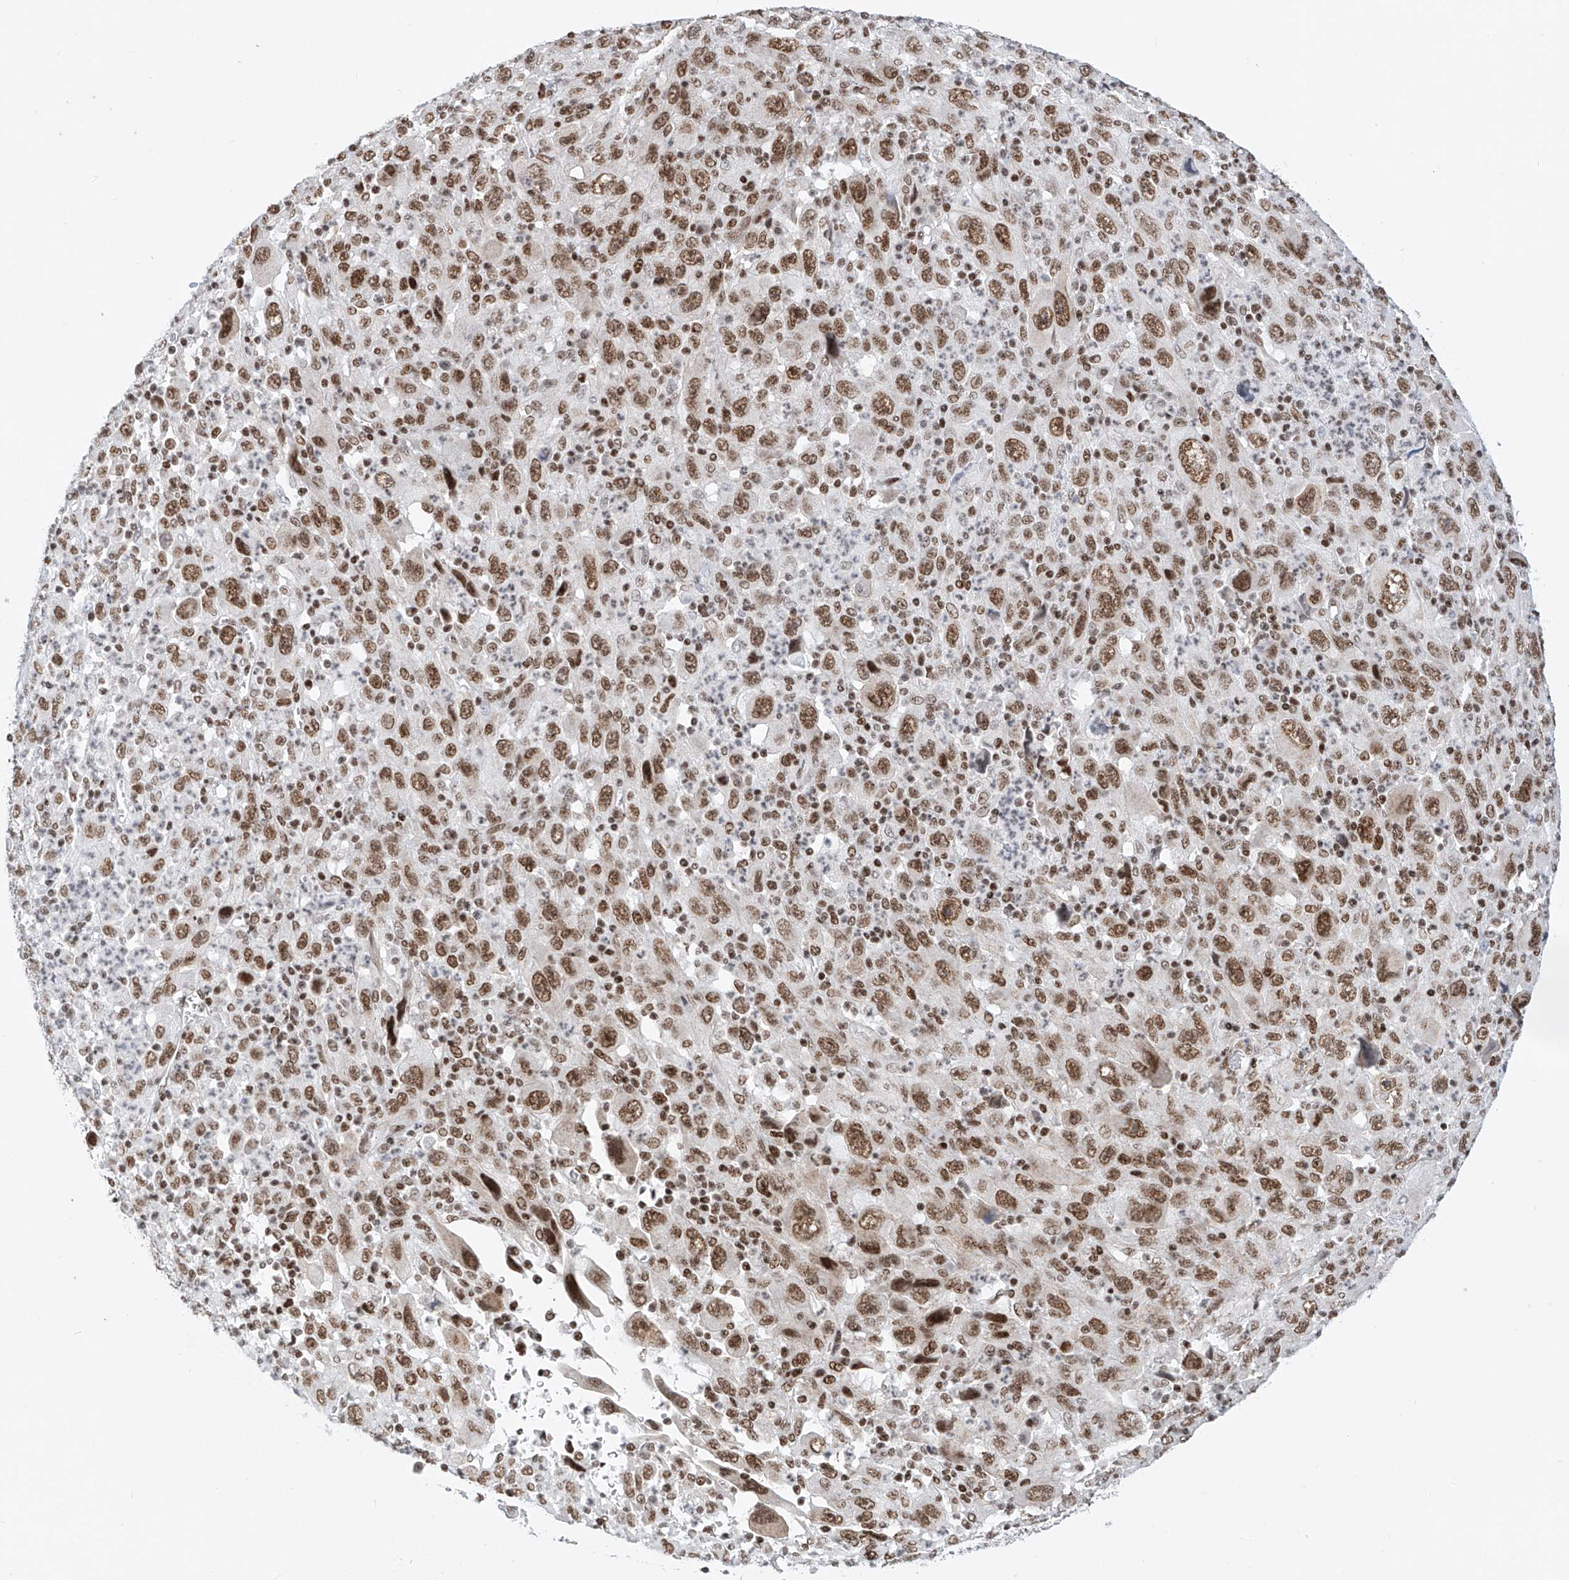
{"staining": {"intensity": "moderate", "quantity": ">75%", "location": "nuclear"}, "tissue": "melanoma", "cell_type": "Tumor cells", "image_type": "cancer", "snomed": [{"axis": "morphology", "description": "Malignant melanoma, Metastatic site"}, {"axis": "topography", "description": "Skin"}], "caption": "The image reveals a brown stain indicating the presence of a protein in the nuclear of tumor cells in malignant melanoma (metastatic site).", "gene": "TAF4", "patient": {"sex": "female", "age": 56}}